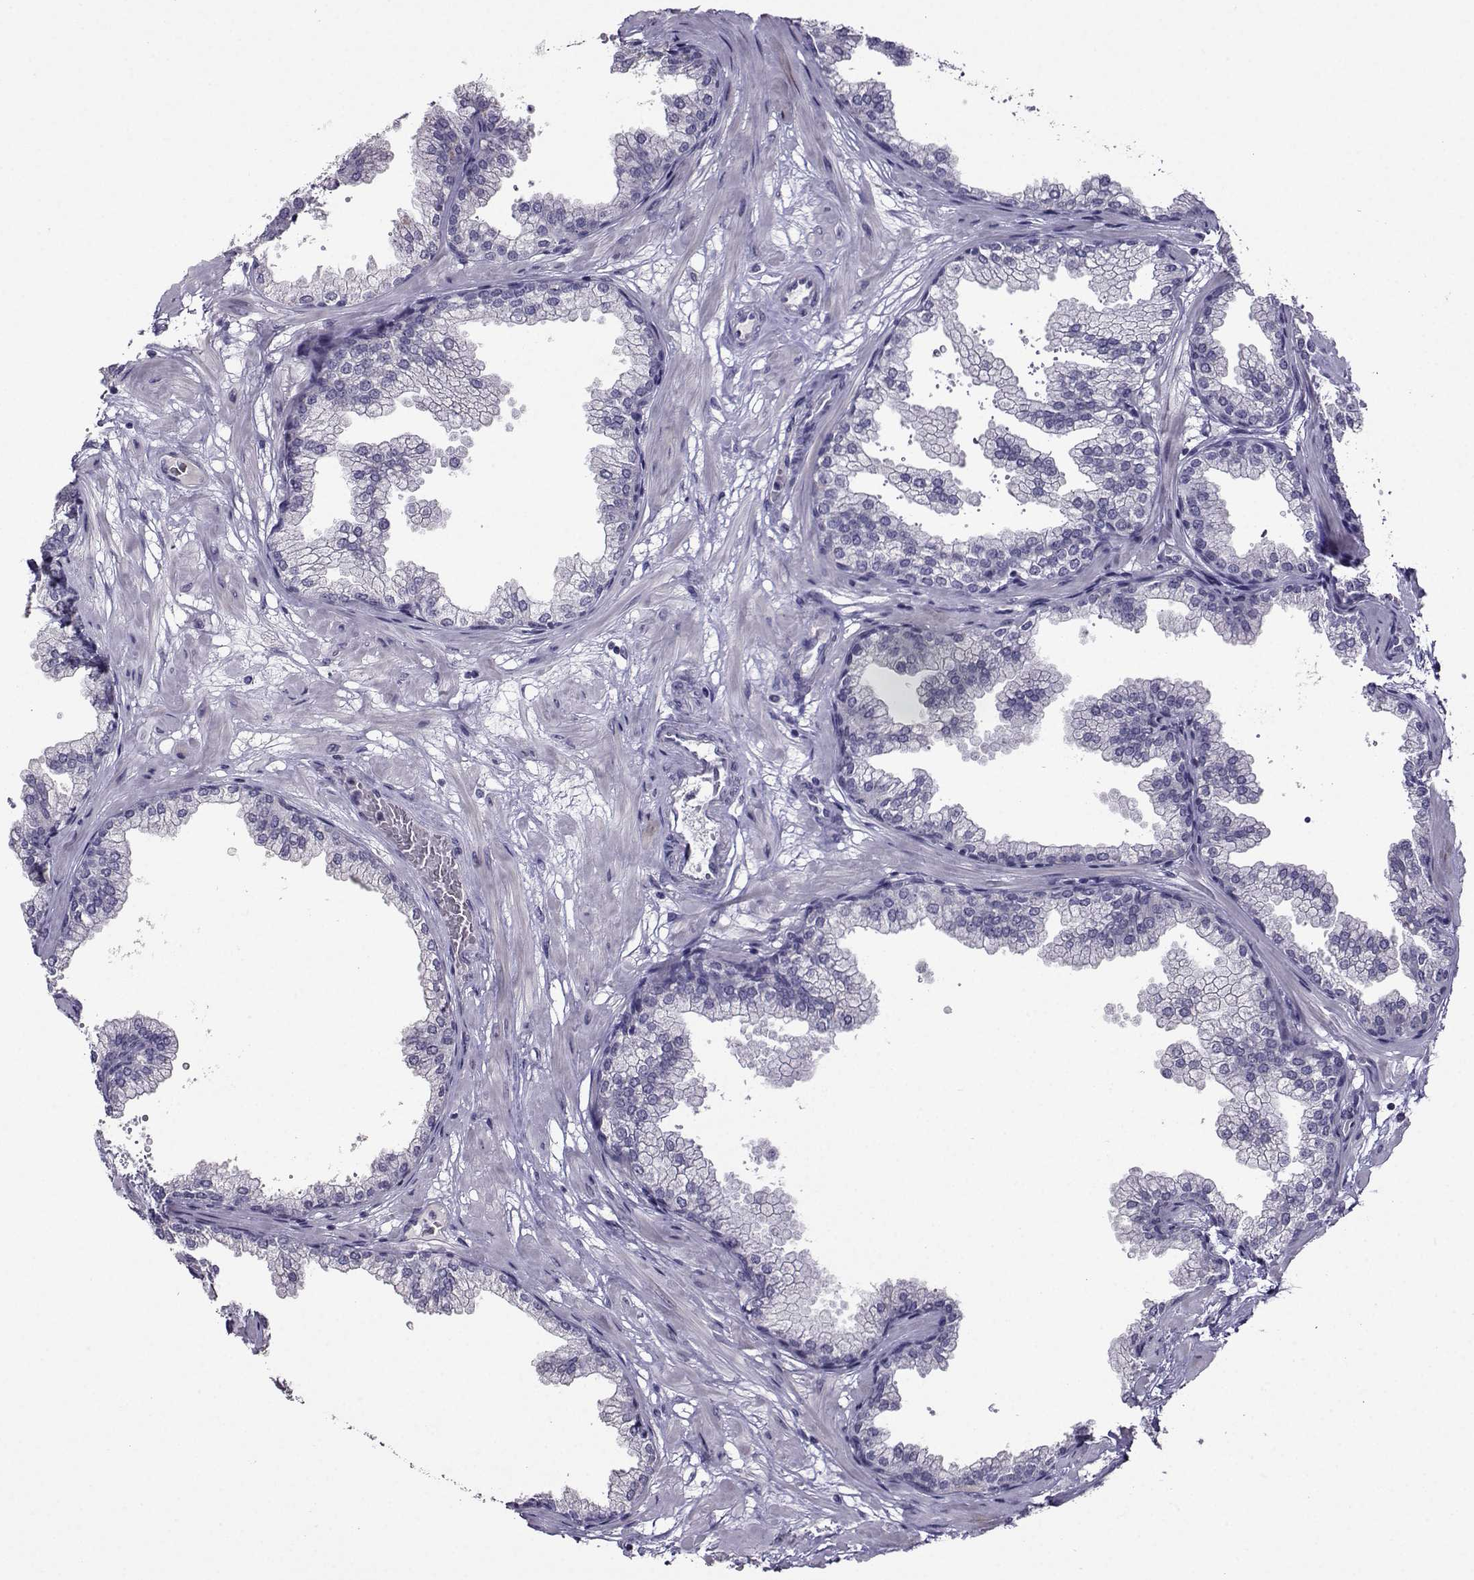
{"staining": {"intensity": "negative", "quantity": "none", "location": "none"}, "tissue": "prostate", "cell_type": "Glandular cells", "image_type": "normal", "snomed": [{"axis": "morphology", "description": "Normal tissue, NOS"}, {"axis": "topography", "description": "Prostate"}], "caption": "DAB (3,3'-diaminobenzidine) immunohistochemical staining of normal human prostate shows no significant expression in glandular cells.", "gene": "CRYBB1", "patient": {"sex": "male", "age": 37}}